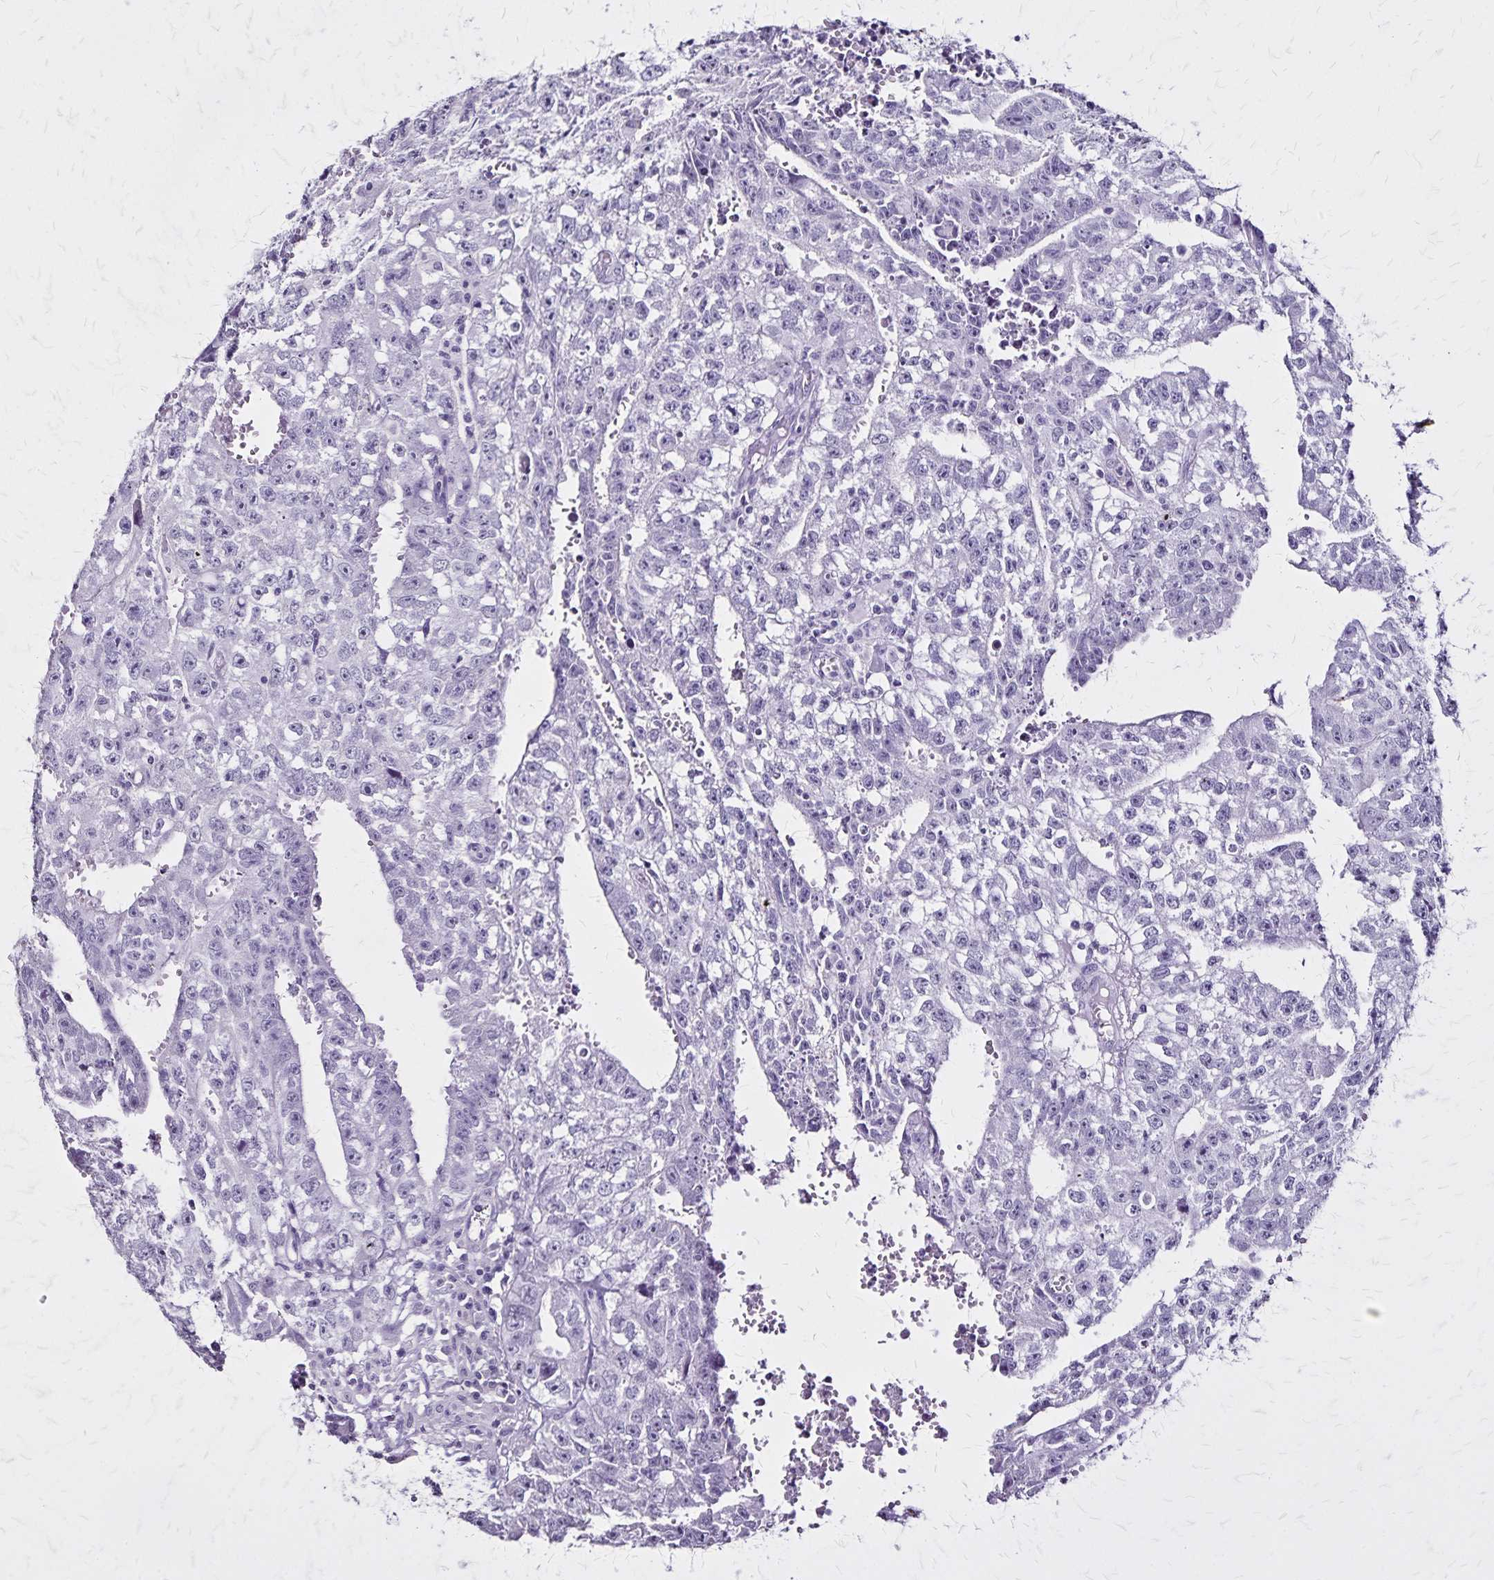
{"staining": {"intensity": "negative", "quantity": "none", "location": "none"}, "tissue": "testis cancer", "cell_type": "Tumor cells", "image_type": "cancer", "snomed": [{"axis": "morphology", "description": "Carcinoma, Embryonal, NOS"}, {"axis": "morphology", "description": "Teratoma, malignant, NOS"}, {"axis": "topography", "description": "Testis"}], "caption": "This micrograph is of testis cancer stained with IHC to label a protein in brown with the nuclei are counter-stained blue. There is no positivity in tumor cells.", "gene": "KRT2", "patient": {"sex": "male", "age": 24}}